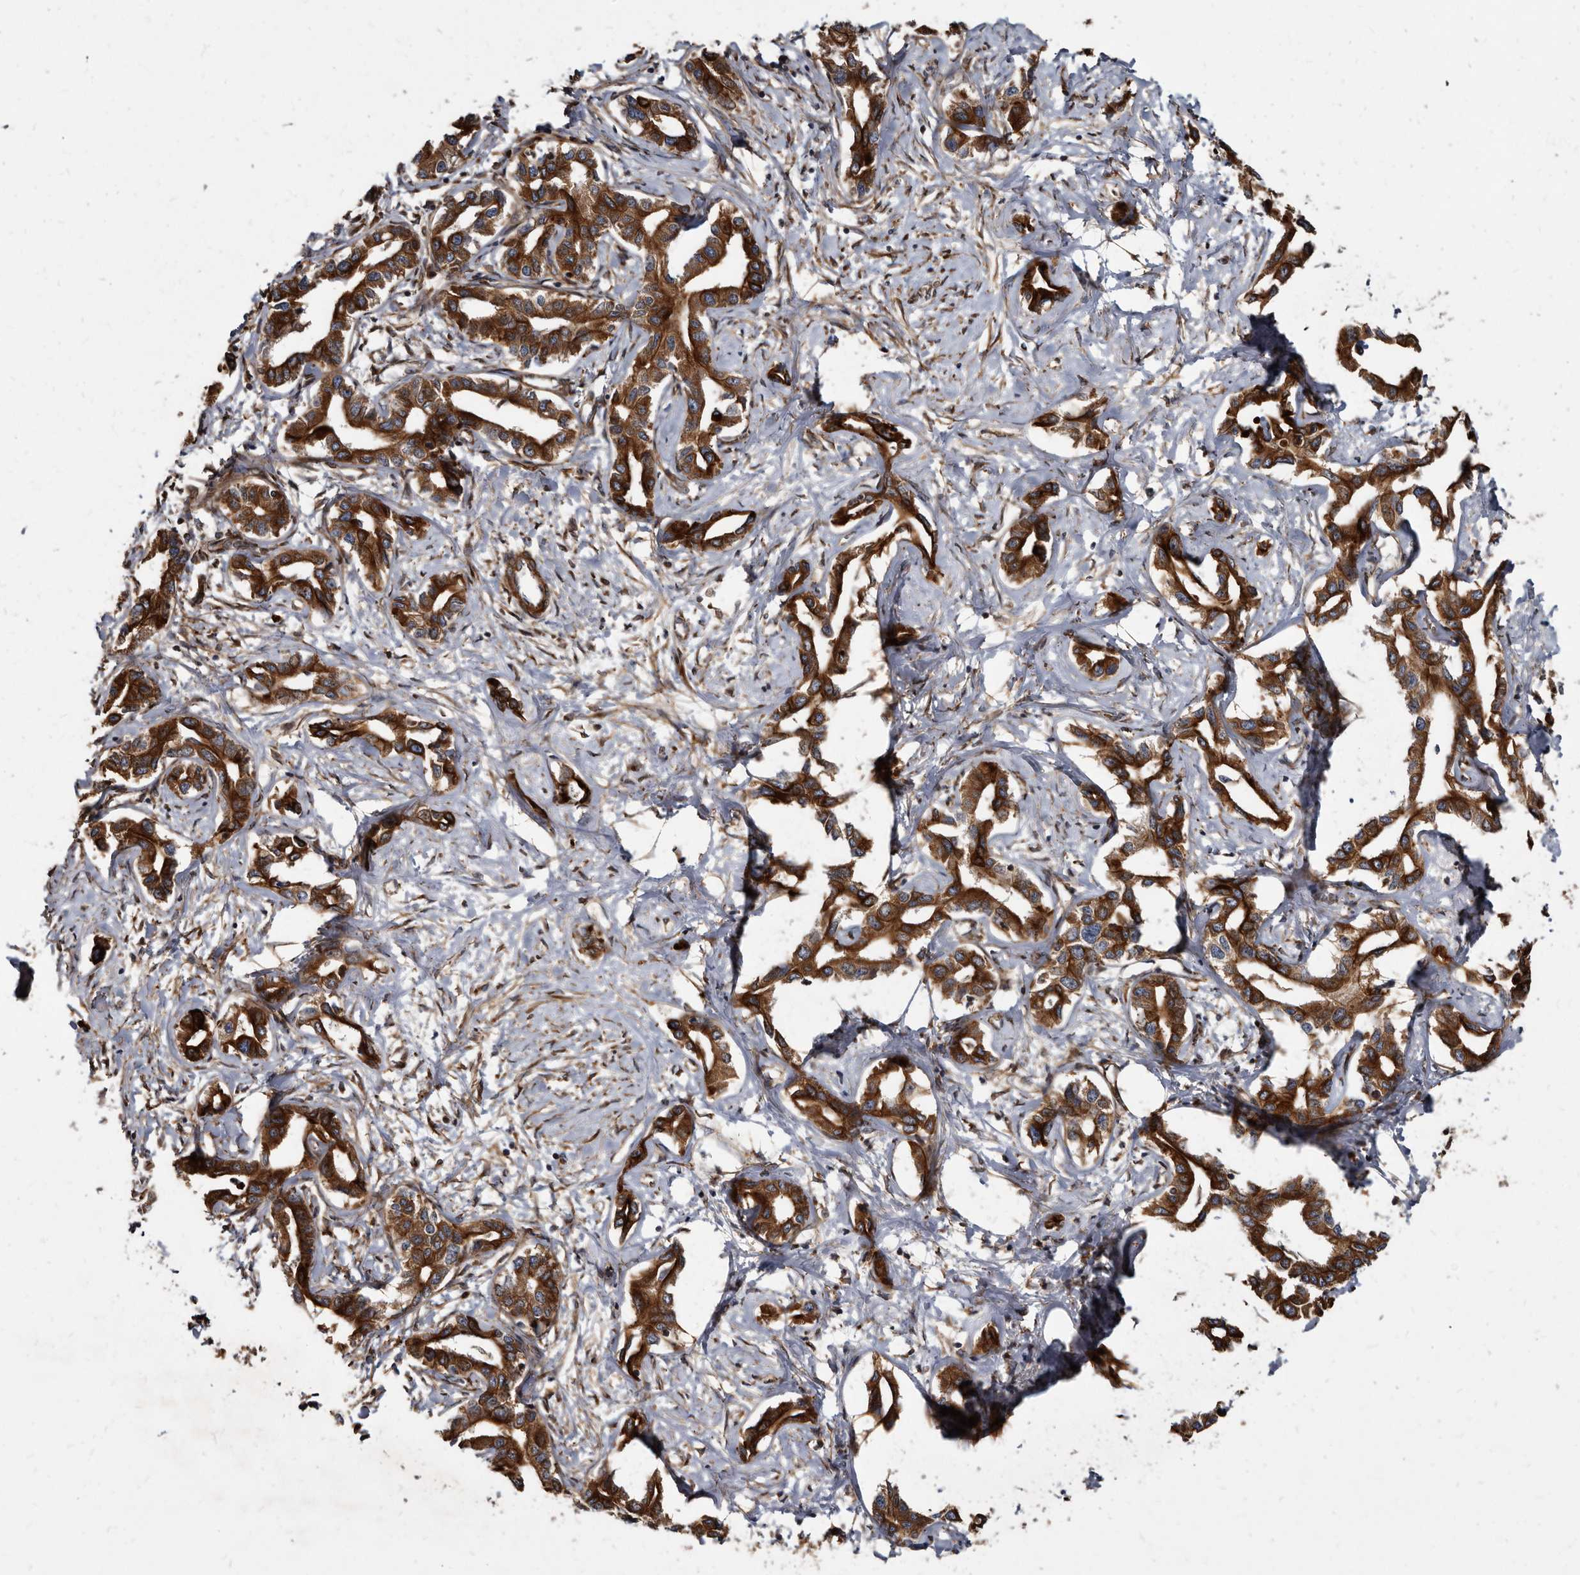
{"staining": {"intensity": "strong", "quantity": ">75%", "location": "cytoplasmic/membranous"}, "tissue": "liver cancer", "cell_type": "Tumor cells", "image_type": "cancer", "snomed": [{"axis": "morphology", "description": "Cholangiocarcinoma"}, {"axis": "topography", "description": "Liver"}], "caption": "A micrograph showing strong cytoplasmic/membranous positivity in about >75% of tumor cells in liver cancer, as visualized by brown immunohistochemical staining.", "gene": "KCTD20", "patient": {"sex": "male", "age": 59}}